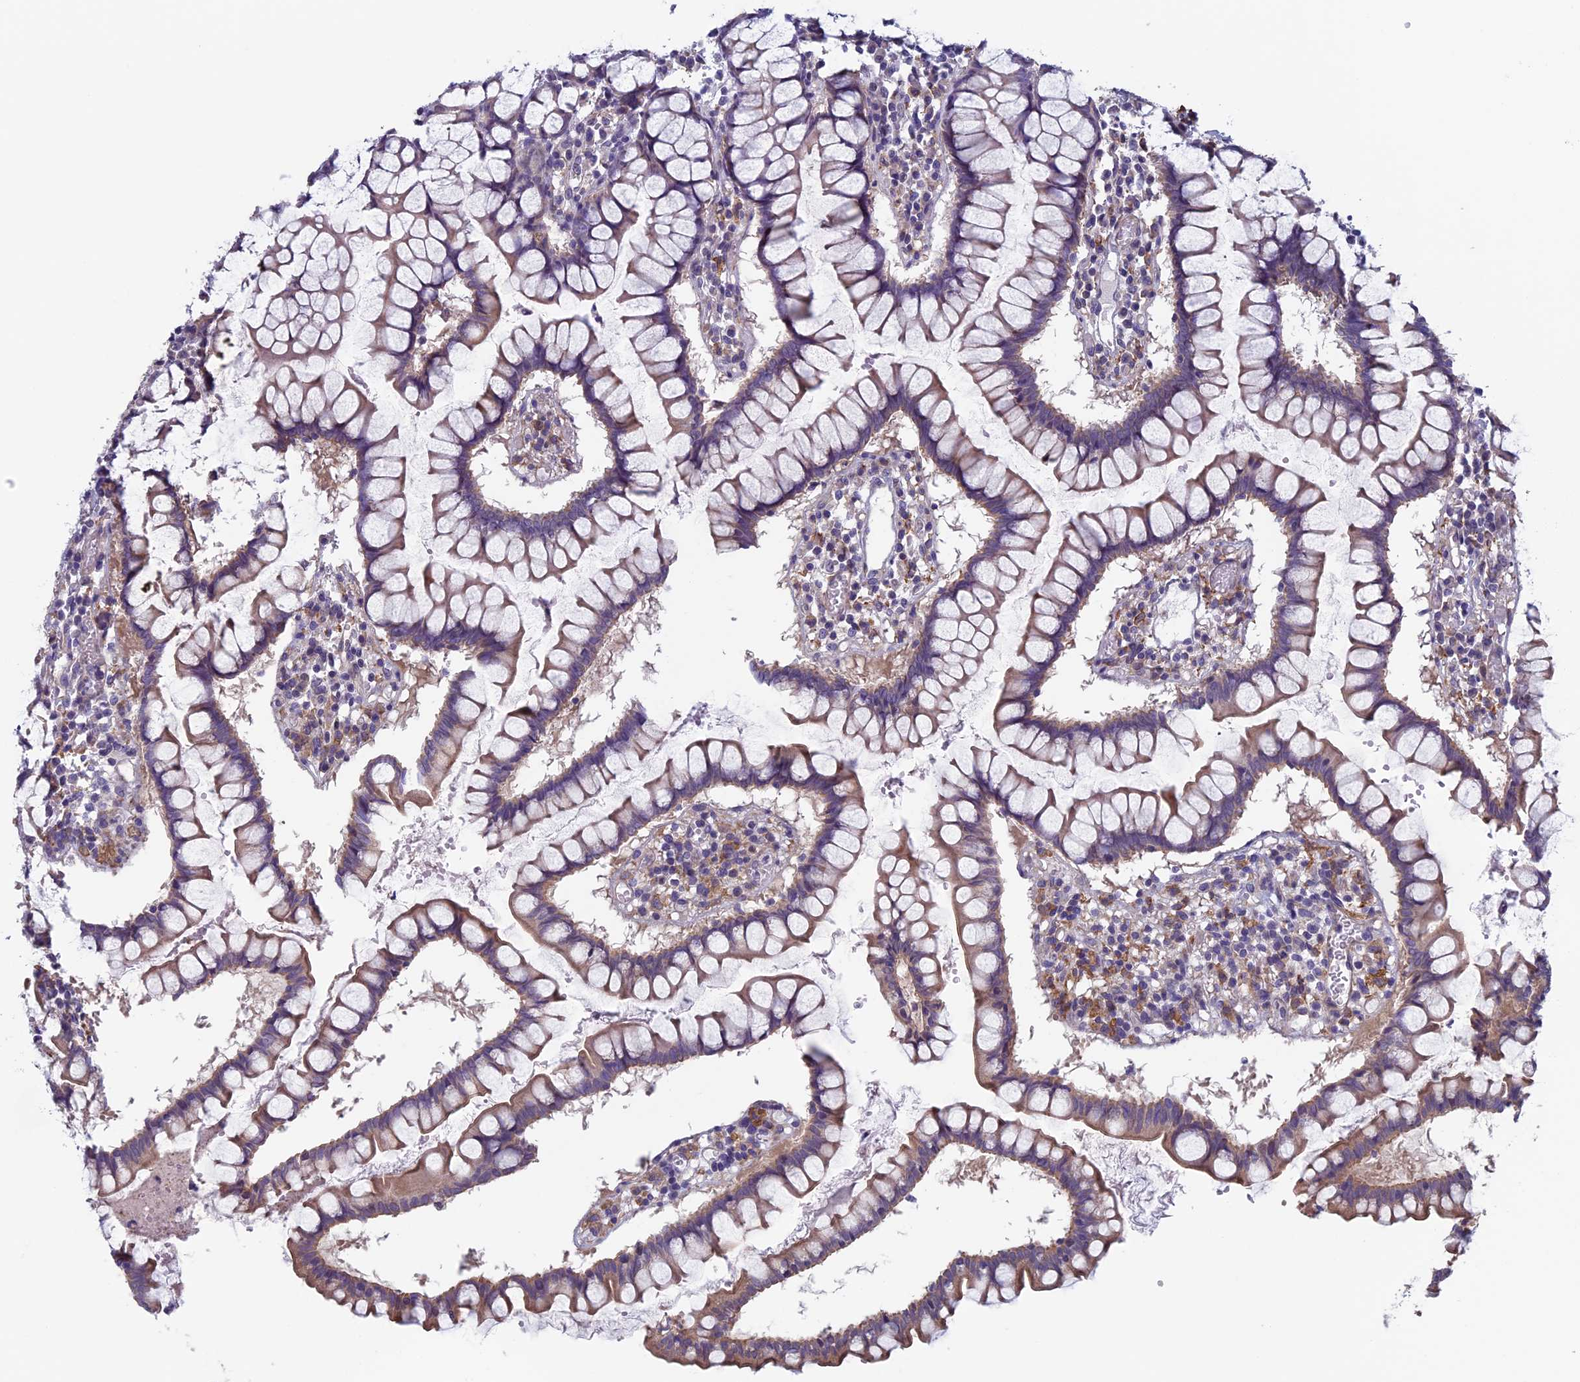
{"staining": {"intensity": "weak", "quantity": ">75%", "location": "cytoplasmic/membranous"}, "tissue": "colon", "cell_type": "Endothelial cells", "image_type": "normal", "snomed": [{"axis": "morphology", "description": "Normal tissue, NOS"}, {"axis": "morphology", "description": "Adenocarcinoma, NOS"}, {"axis": "topography", "description": "Colon"}], "caption": "Weak cytoplasmic/membranous staining for a protein is seen in approximately >75% of endothelial cells of benign colon using immunohistochemistry.", "gene": "CNOT6L", "patient": {"sex": "female", "age": 55}}